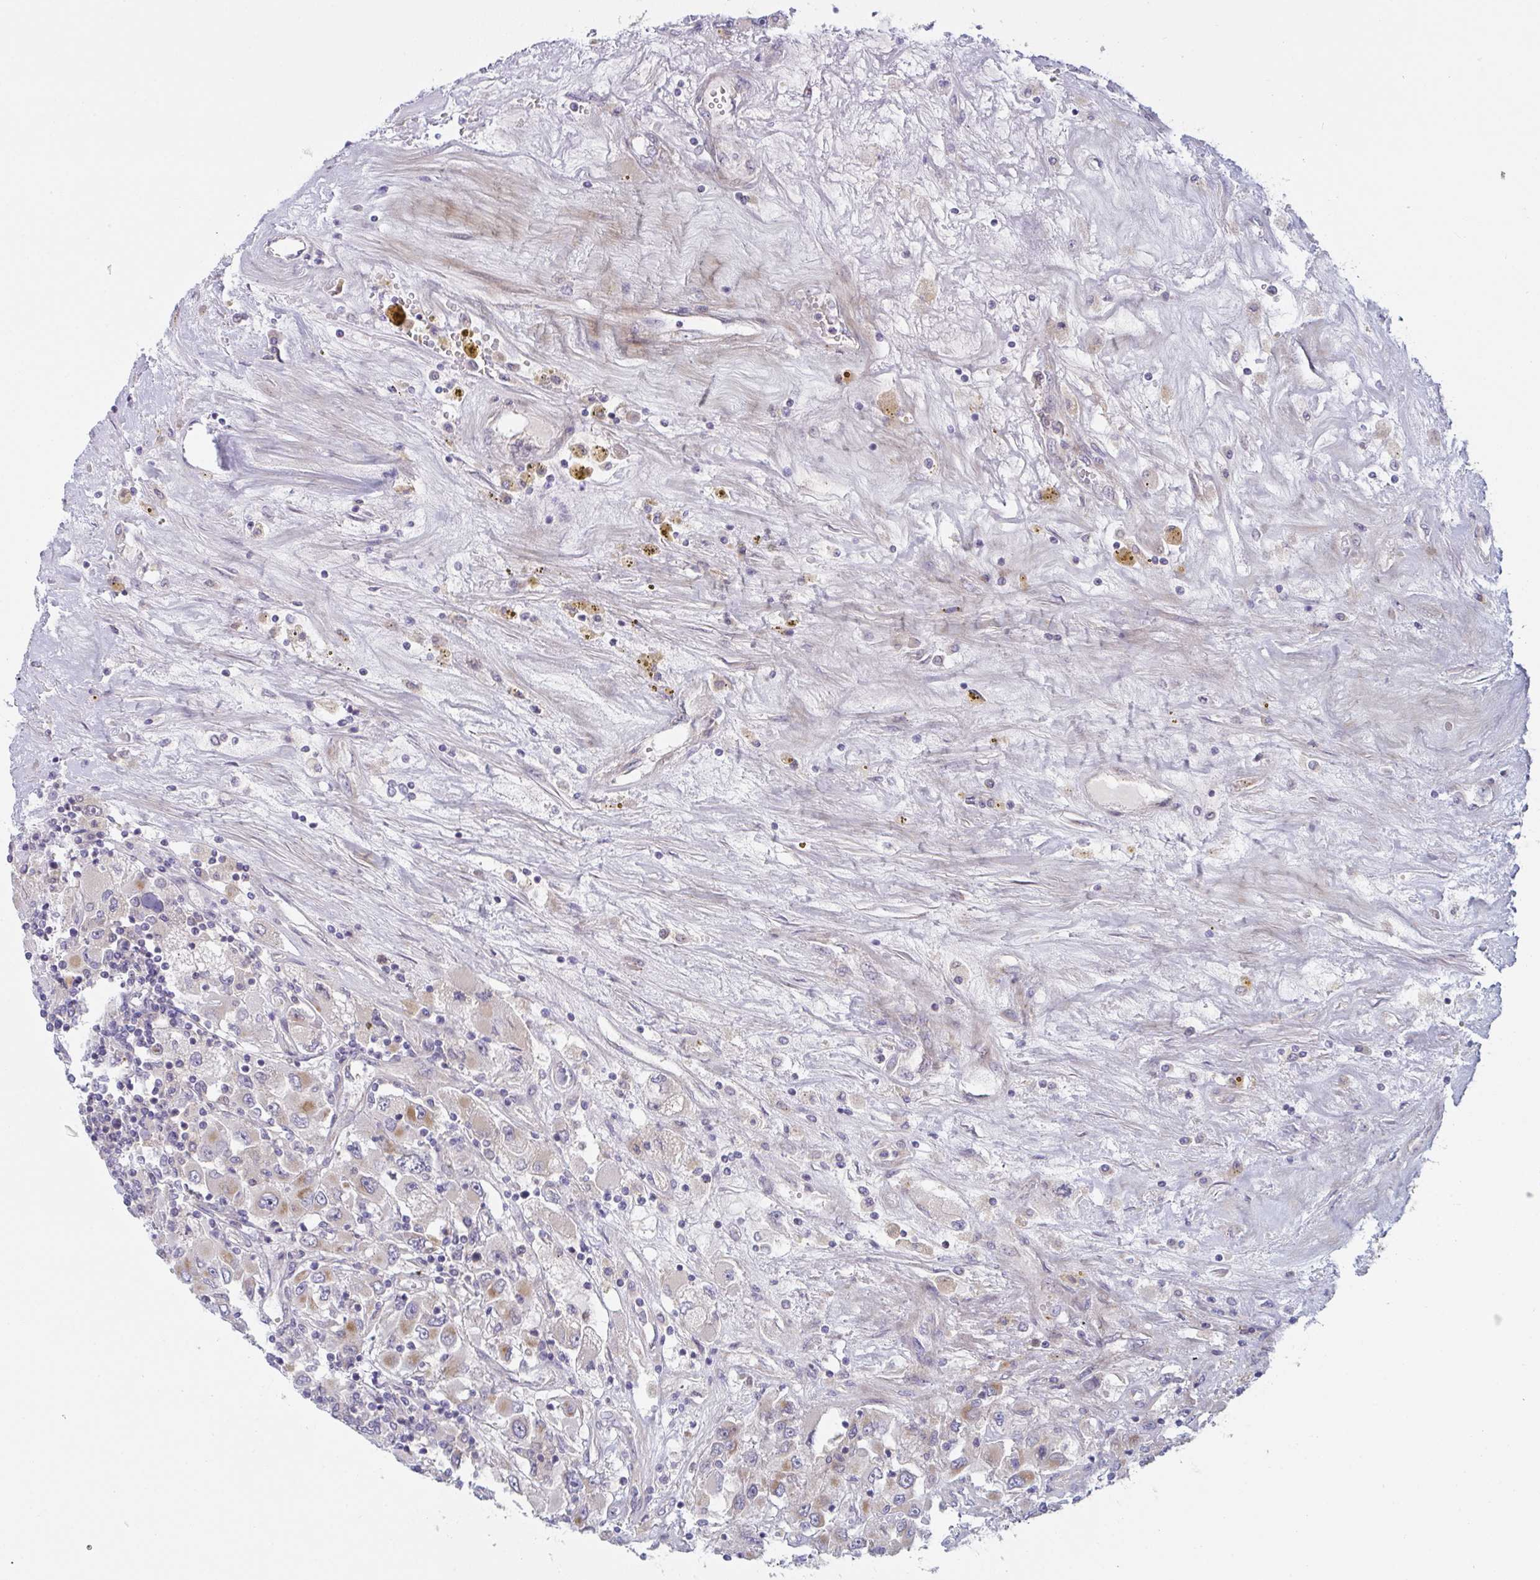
{"staining": {"intensity": "moderate", "quantity": "<25%", "location": "cytoplasmic/membranous"}, "tissue": "renal cancer", "cell_type": "Tumor cells", "image_type": "cancer", "snomed": [{"axis": "morphology", "description": "Adenocarcinoma, NOS"}, {"axis": "topography", "description": "Kidney"}], "caption": "Protein staining by IHC displays moderate cytoplasmic/membranous positivity in approximately <25% of tumor cells in adenocarcinoma (renal).", "gene": "MRPS2", "patient": {"sex": "female", "age": 52}}